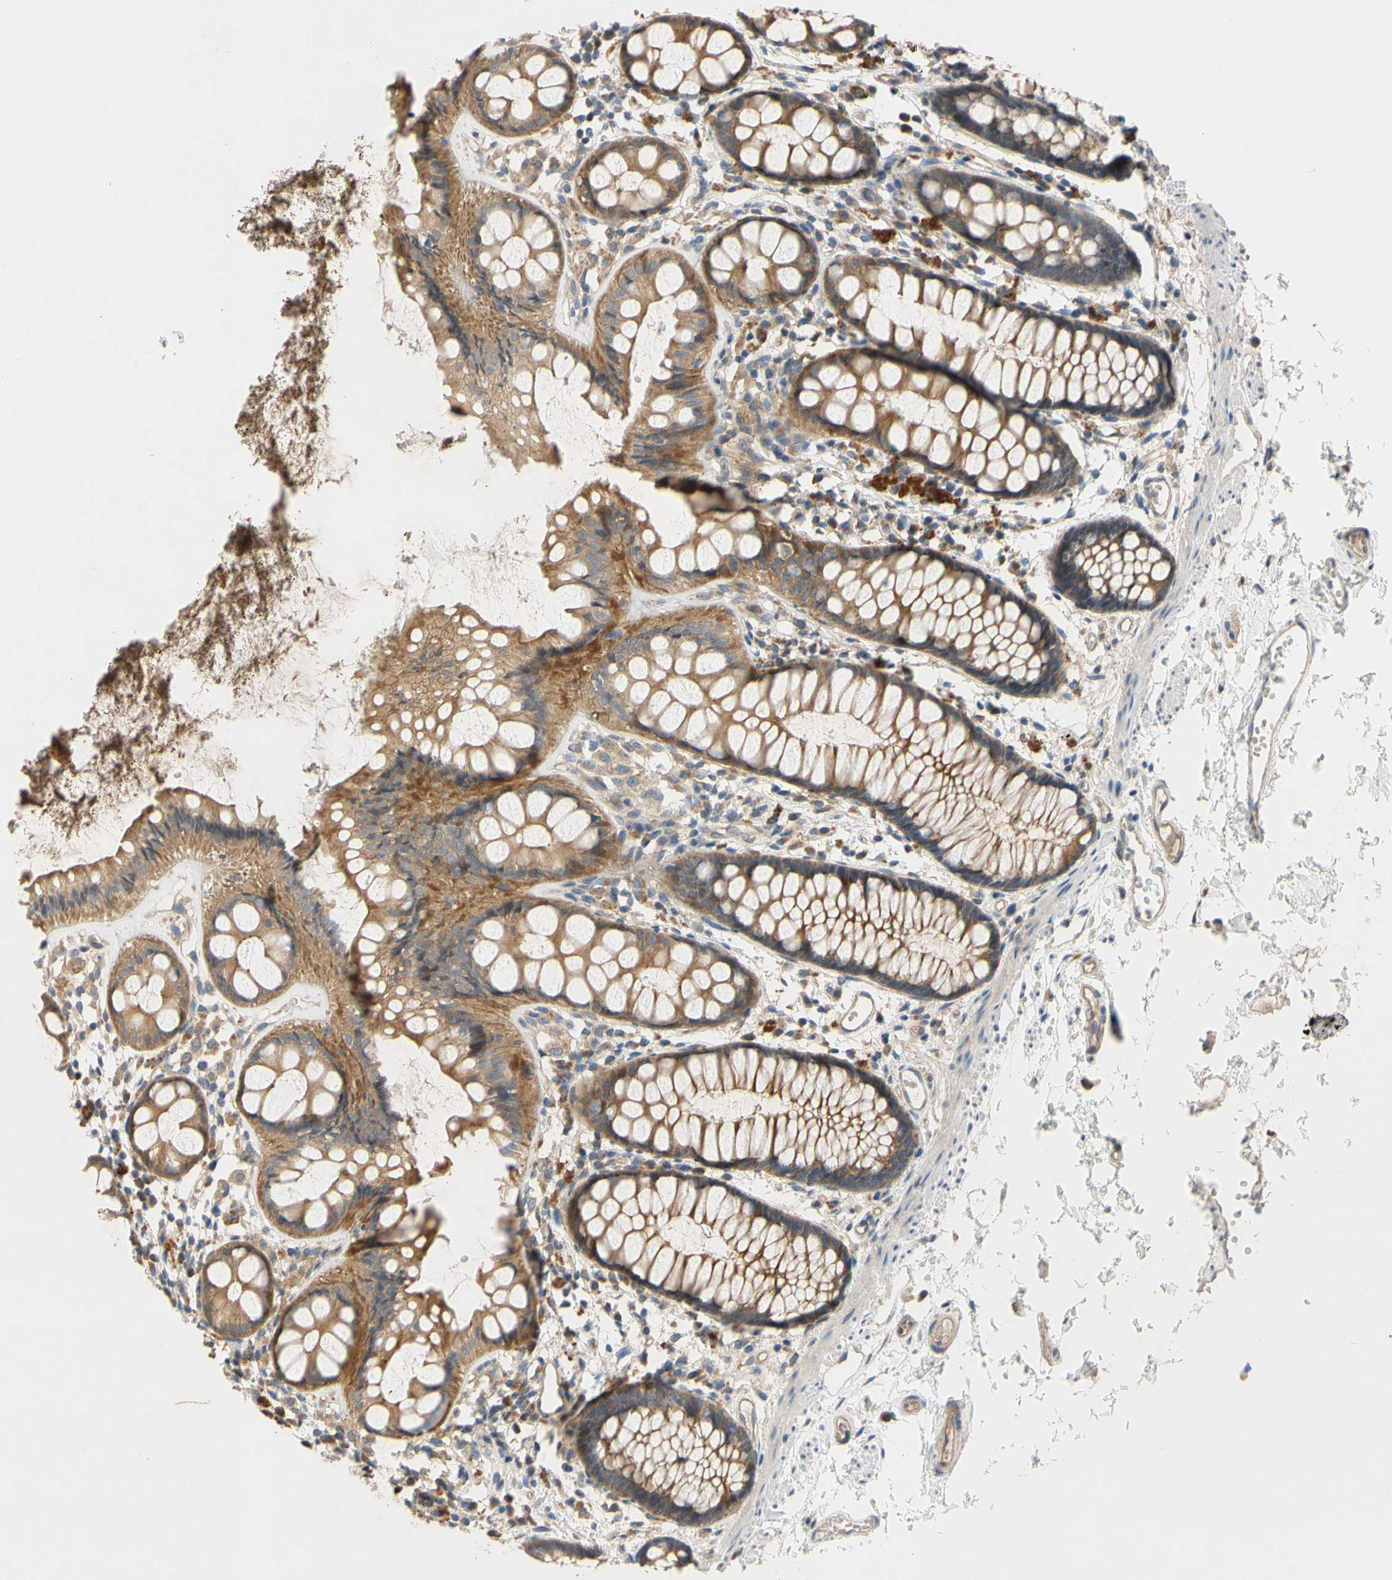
{"staining": {"intensity": "moderate", "quantity": ">75%", "location": "cytoplasmic/membranous"}, "tissue": "rectum", "cell_type": "Glandular cells", "image_type": "normal", "snomed": [{"axis": "morphology", "description": "Normal tissue, NOS"}, {"axis": "topography", "description": "Rectum"}], "caption": "Protein staining of benign rectum displays moderate cytoplasmic/membranous staining in approximately >75% of glandular cells. (brown staining indicates protein expression, while blue staining denotes nuclei).", "gene": "MBTPS2", "patient": {"sex": "female", "age": 66}}